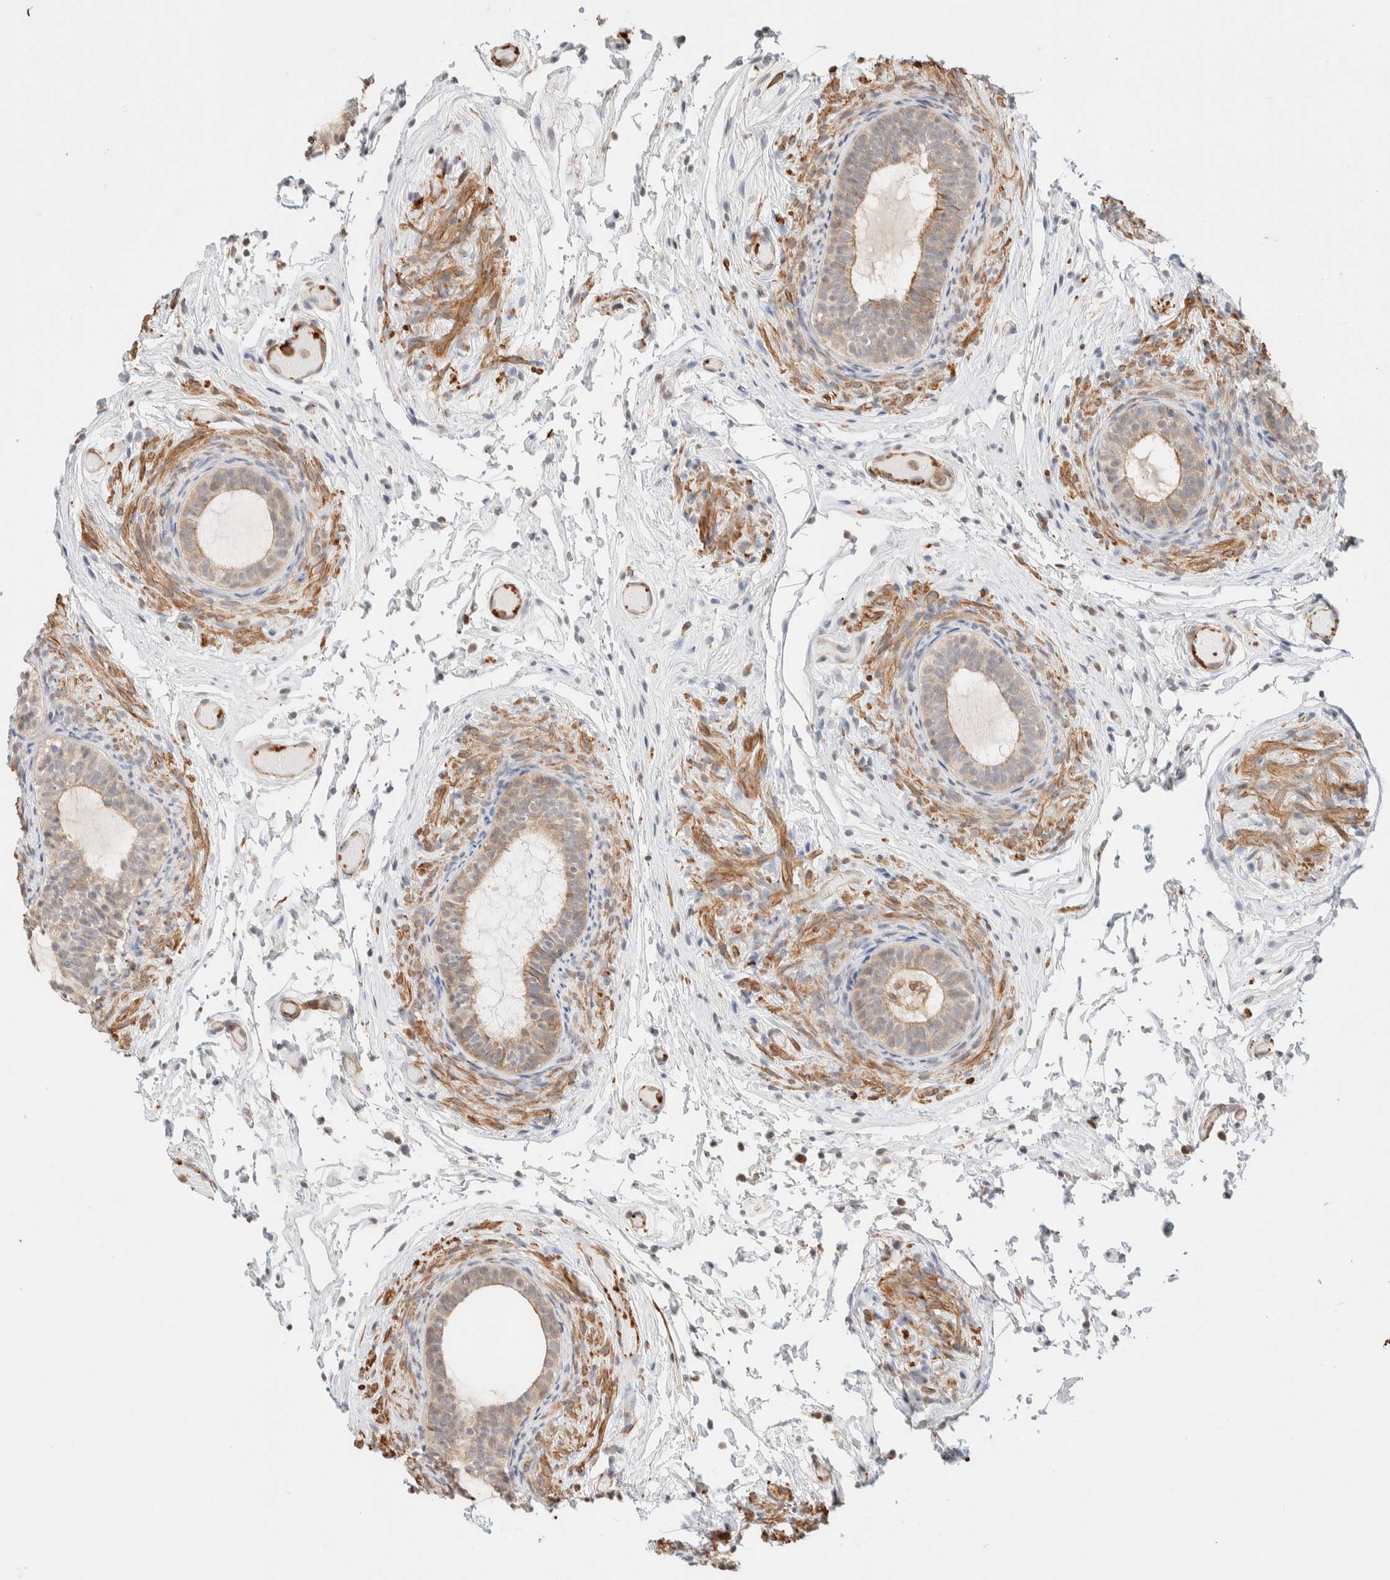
{"staining": {"intensity": "strong", "quantity": "25%-75%", "location": "cytoplasmic/membranous"}, "tissue": "epididymis", "cell_type": "Glandular cells", "image_type": "normal", "snomed": [{"axis": "morphology", "description": "Normal tissue, NOS"}, {"axis": "topography", "description": "Epididymis"}], "caption": "Immunohistochemistry histopathology image of normal human epididymis stained for a protein (brown), which shows high levels of strong cytoplasmic/membranous positivity in approximately 25%-75% of glandular cells.", "gene": "INTS1", "patient": {"sex": "male", "age": 5}}